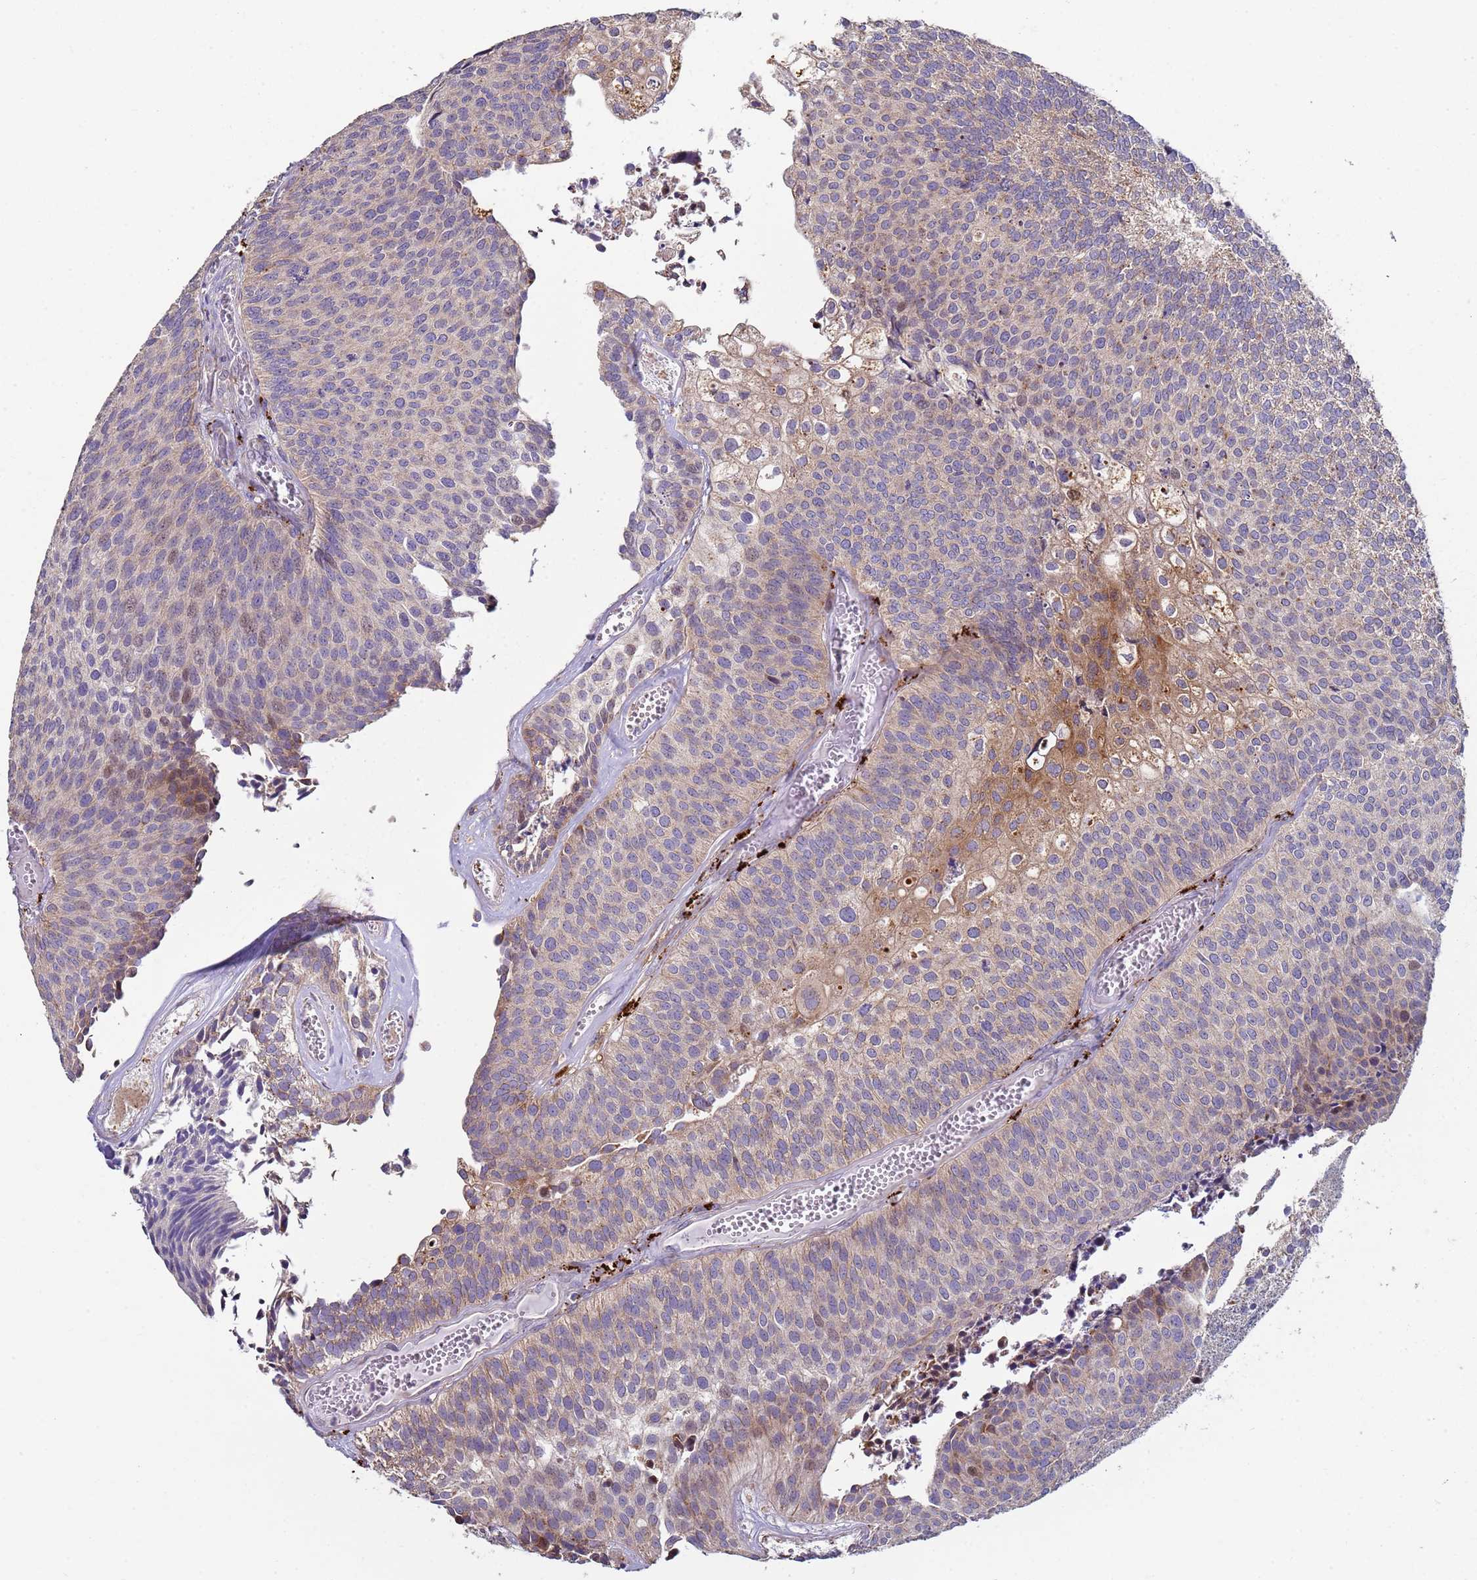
{"staining": {"intensity": "negative", "quantity": "none", "location": "none"}, "tissue": "urothelial cancer", "cell_type": "Tumor cells", "image_type": "cancer", "snomed": [{"axis": "morphology", "description": "Urothelial carcinoma, Low grade"}, {"axis": "topography", "description": "Urinary bladder"}], "caption": "IHC micrograph of human low-grade urothelial carcinoma stained for a protein (brown), which shows no positivity in tumor cells. (DAB (3,3'-diaminobenzidine) IHC visualized using brightfield microscopy, high magnification).", "gene": "DIP2B", "patient": {"sex": "male", "age": 84}}